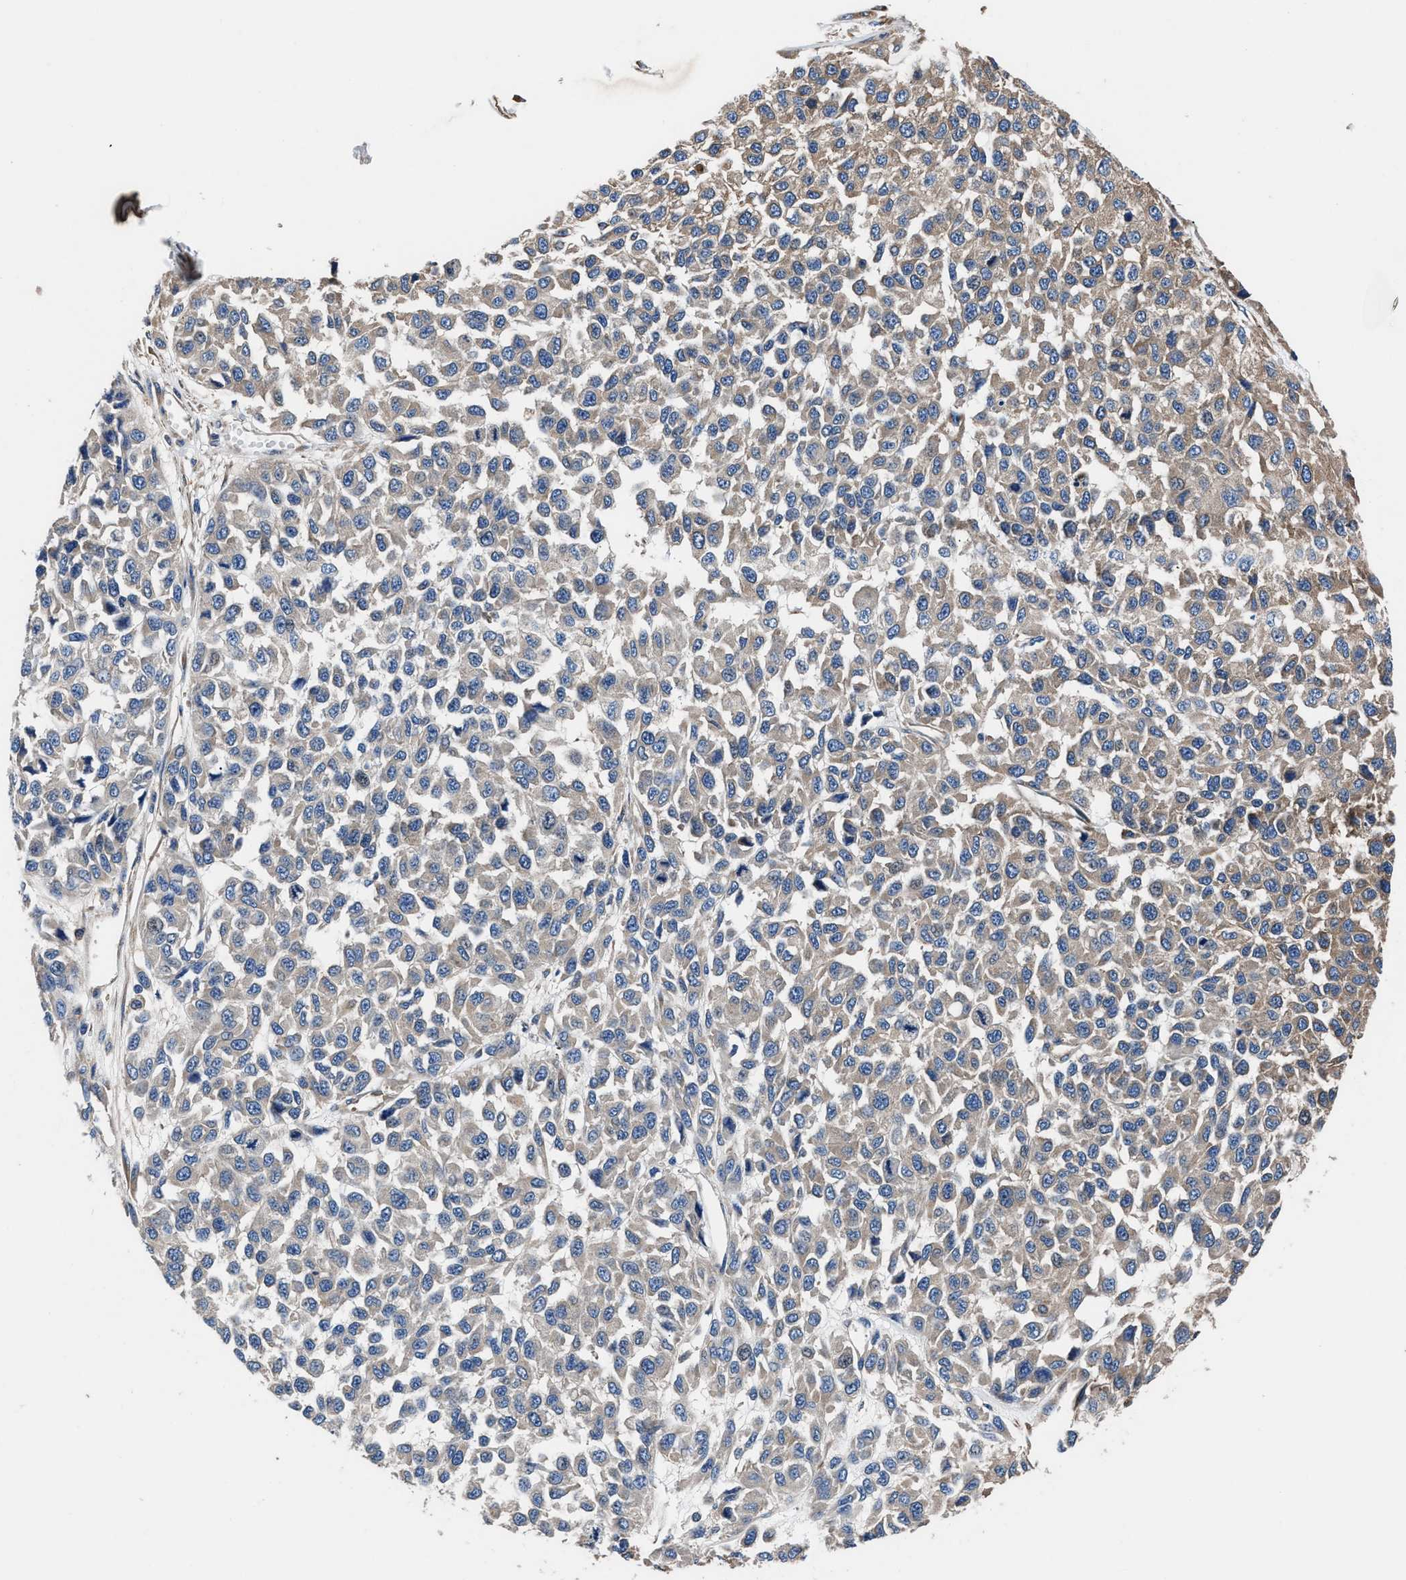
{"staining": {"intensity": "negative", "quantity": "none", "location": "none"}, "tissue": "melanoma", "cell_type": "Tumor cells", "image_type": "cancer", "snomed": [{"axis": "morphology", "description": "Malignant melanoma, NOS"}, {"axis": "topography", "description": "Skin"}], "caption": "This is an immunohistochemistry micrograph of human malignant melanoma. There is no positivity in tumor cells.", "gene": "SH3GL1", "patient": {"sex": "male", "age": 62}}